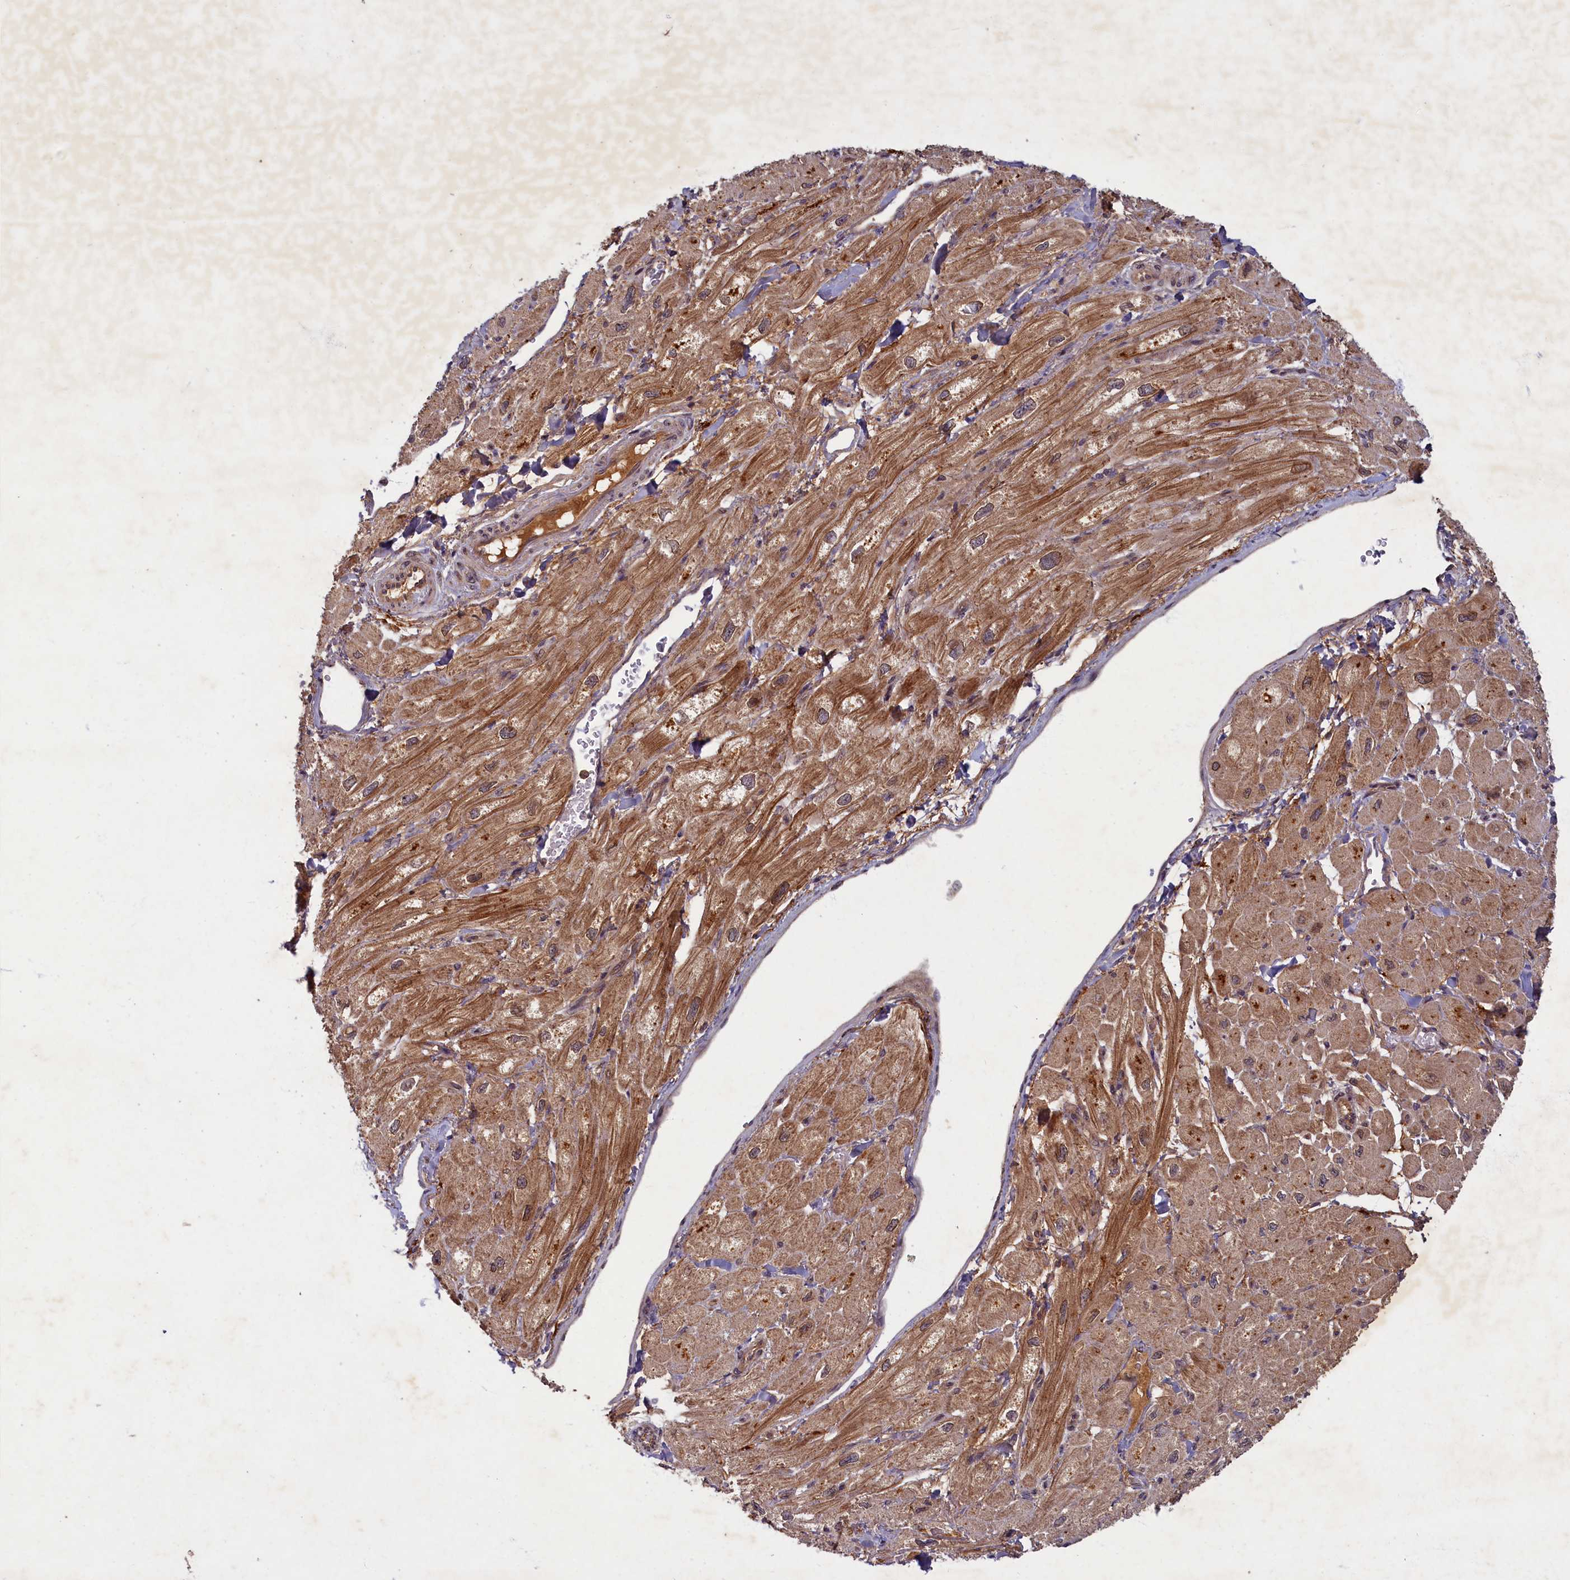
{"staining": {"intensity": "moderate", "quantity": ">75%", "location": "cytoplasmic/membranous"}, "tissue": "heart muscle", "cell_type": "Cardiomyocytes", "image_type": "normal", "snomed": [{"axis": "morphology", "description": "Normal tissue, NOS"}, {"axis": "topography", "description": "Heart"}], "caption": "IHC micrograph of unremarkable heart muscle: human heart muscle stained using immunohistochemistry demonstrates medium levels of moderate protein expression localized specifically in the cytoplasmic/membranous of cardiomyocytes, appearing as a cytoplasmic/membranous brown color.", "gene": "BICD1", "patient": {"sex": "male", "age": 65}}